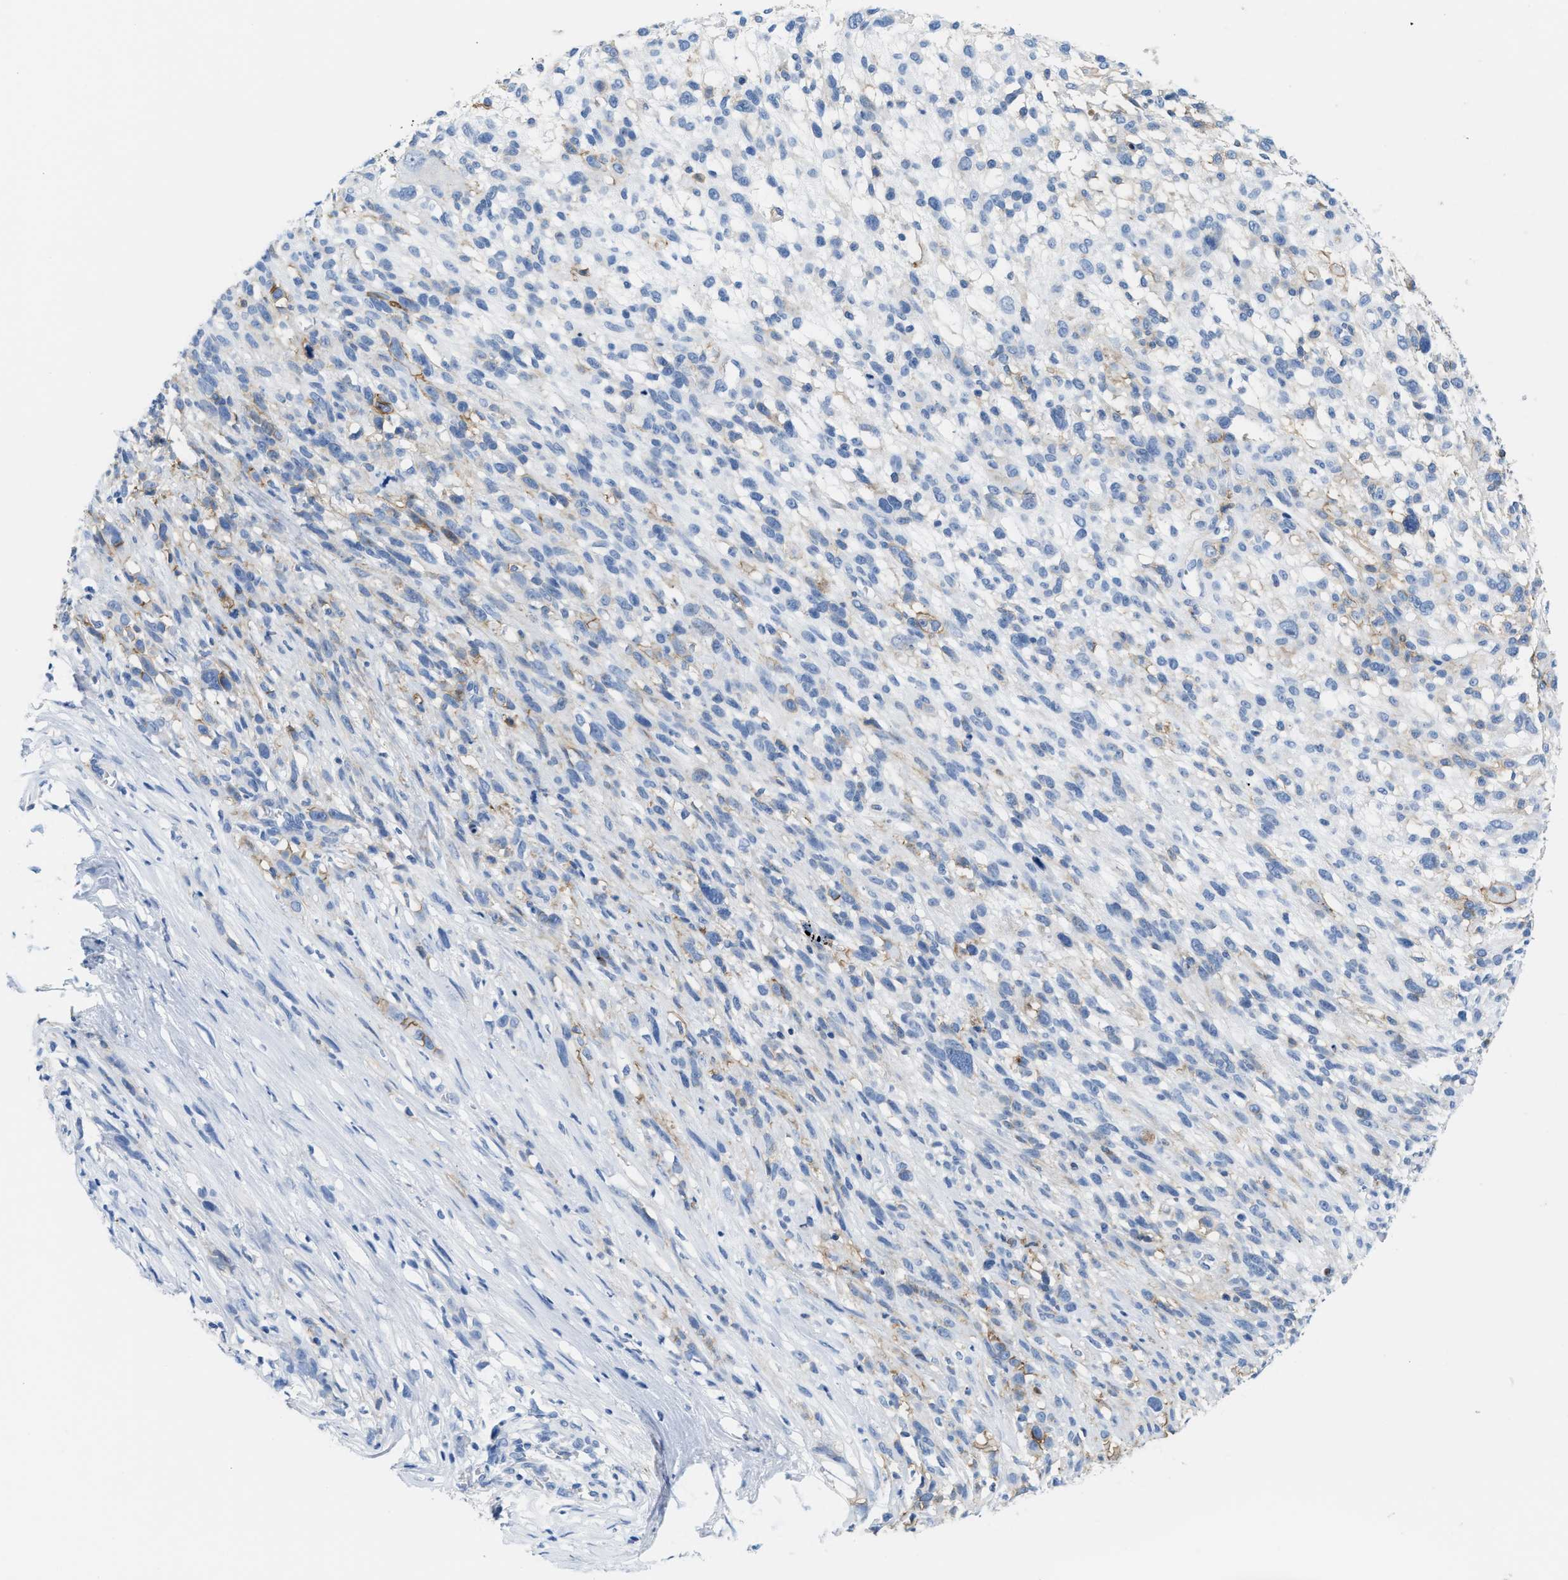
{"staining": {"intensity": "negative", "quantity": "none", "location": "none"}, "tissue": "melanoma", "cell_type": "Tumor cells", "image_type": "cancer", "snomed": [{"axis": "morphology", "description": "Malignant melanoma, NOS"}, {"axis": "topography", "description": "Skin"}], "caption": "A histopathology image of human melanoma is negative for staining in tumor cells.", "gene": "SLC3A2", "patient": {"sex": "female", "age": 55}}